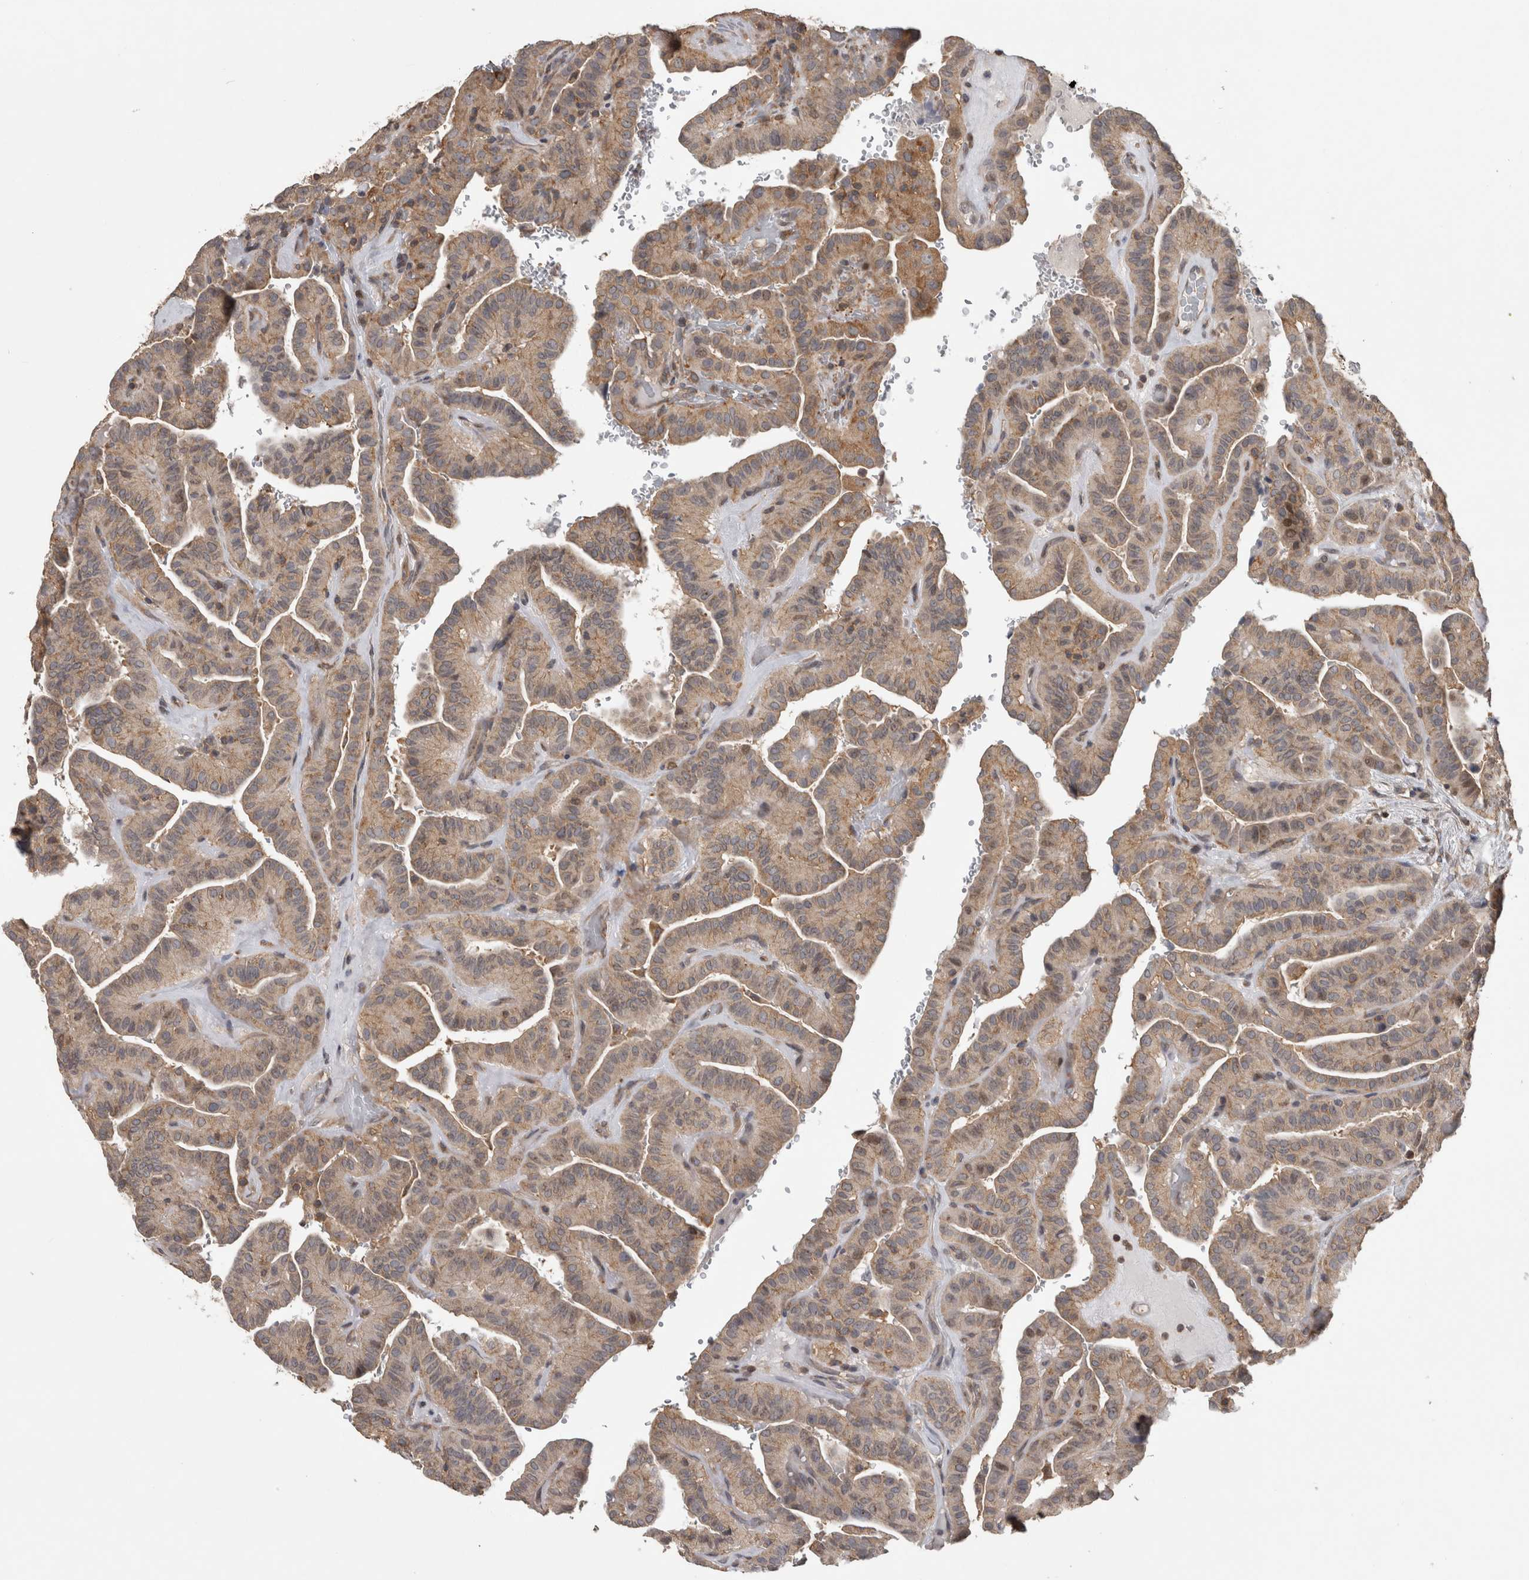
{"staining": {"intensity": "weak", "quantity": ">75%", "location": "cytoplasmic/membranous"}, "tissue": "thyroid cancer", "cell_type": "Tumor cells", "image_type": "cancer", "snomed": [{"axis": "morphology", "description": "Papillary adenocarcinoma, NOS"}, {"axis": "topography", "description": "Thyroid gland"}], "caption": "Weak cytoplasmic/membranous staining is appreciated in approximately >75% of tumor cells in papillary adenocarcinoma (thyroid). The staining is performed using DAB (3,3'-diaminobenzidine) brown chromogen to label protein expression. The nuclei are counter-stained blue using hematoxylin.", "gene": "ATXN2", "patient": {"sex": "male", "age": 77}}